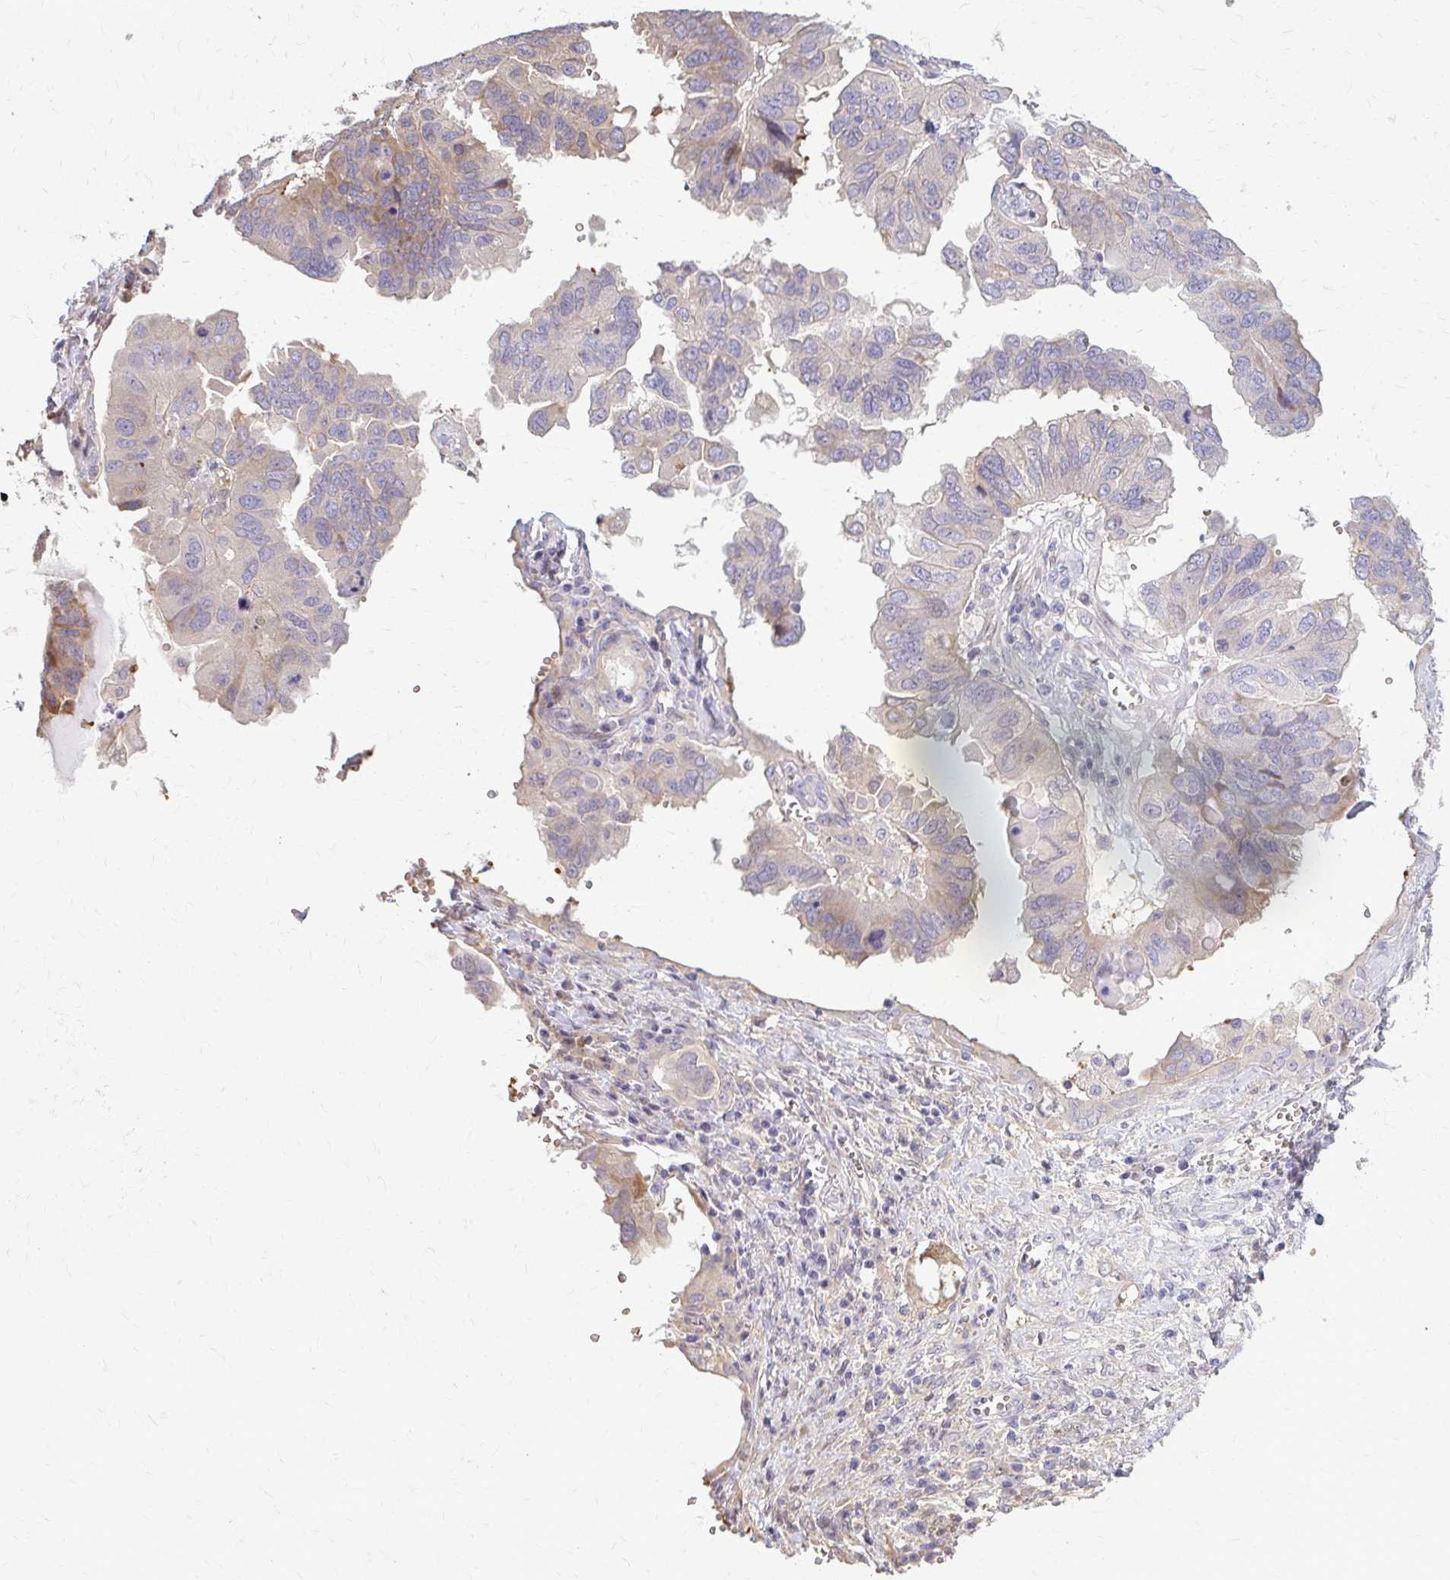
{"staining": {"intensity": "negative", "quantity": "none", "location": "none"}, "tissue": "ovarian cancer", "cell_type": "Tumor cells", "image_type": "cancer", "snomed": [{"axis": "morphology", "description": "Cystadenocarcinoma, serous, NOS"}, {"axis": "topography", "description": "Ovary"}], "caption": "Immunohistochemical staining of human ovarian serous cystadenocarcinoma shows no significant positivity in tumor cells. (Stains: DAB (3,3'-diaminobenzidine) immunohistochemistry with hematoxylin counter stain, Microscopy: brightfield microscopy at high magnification).", "gene": "ZNF34", "patient": {"sex": "female", "age": 79}}